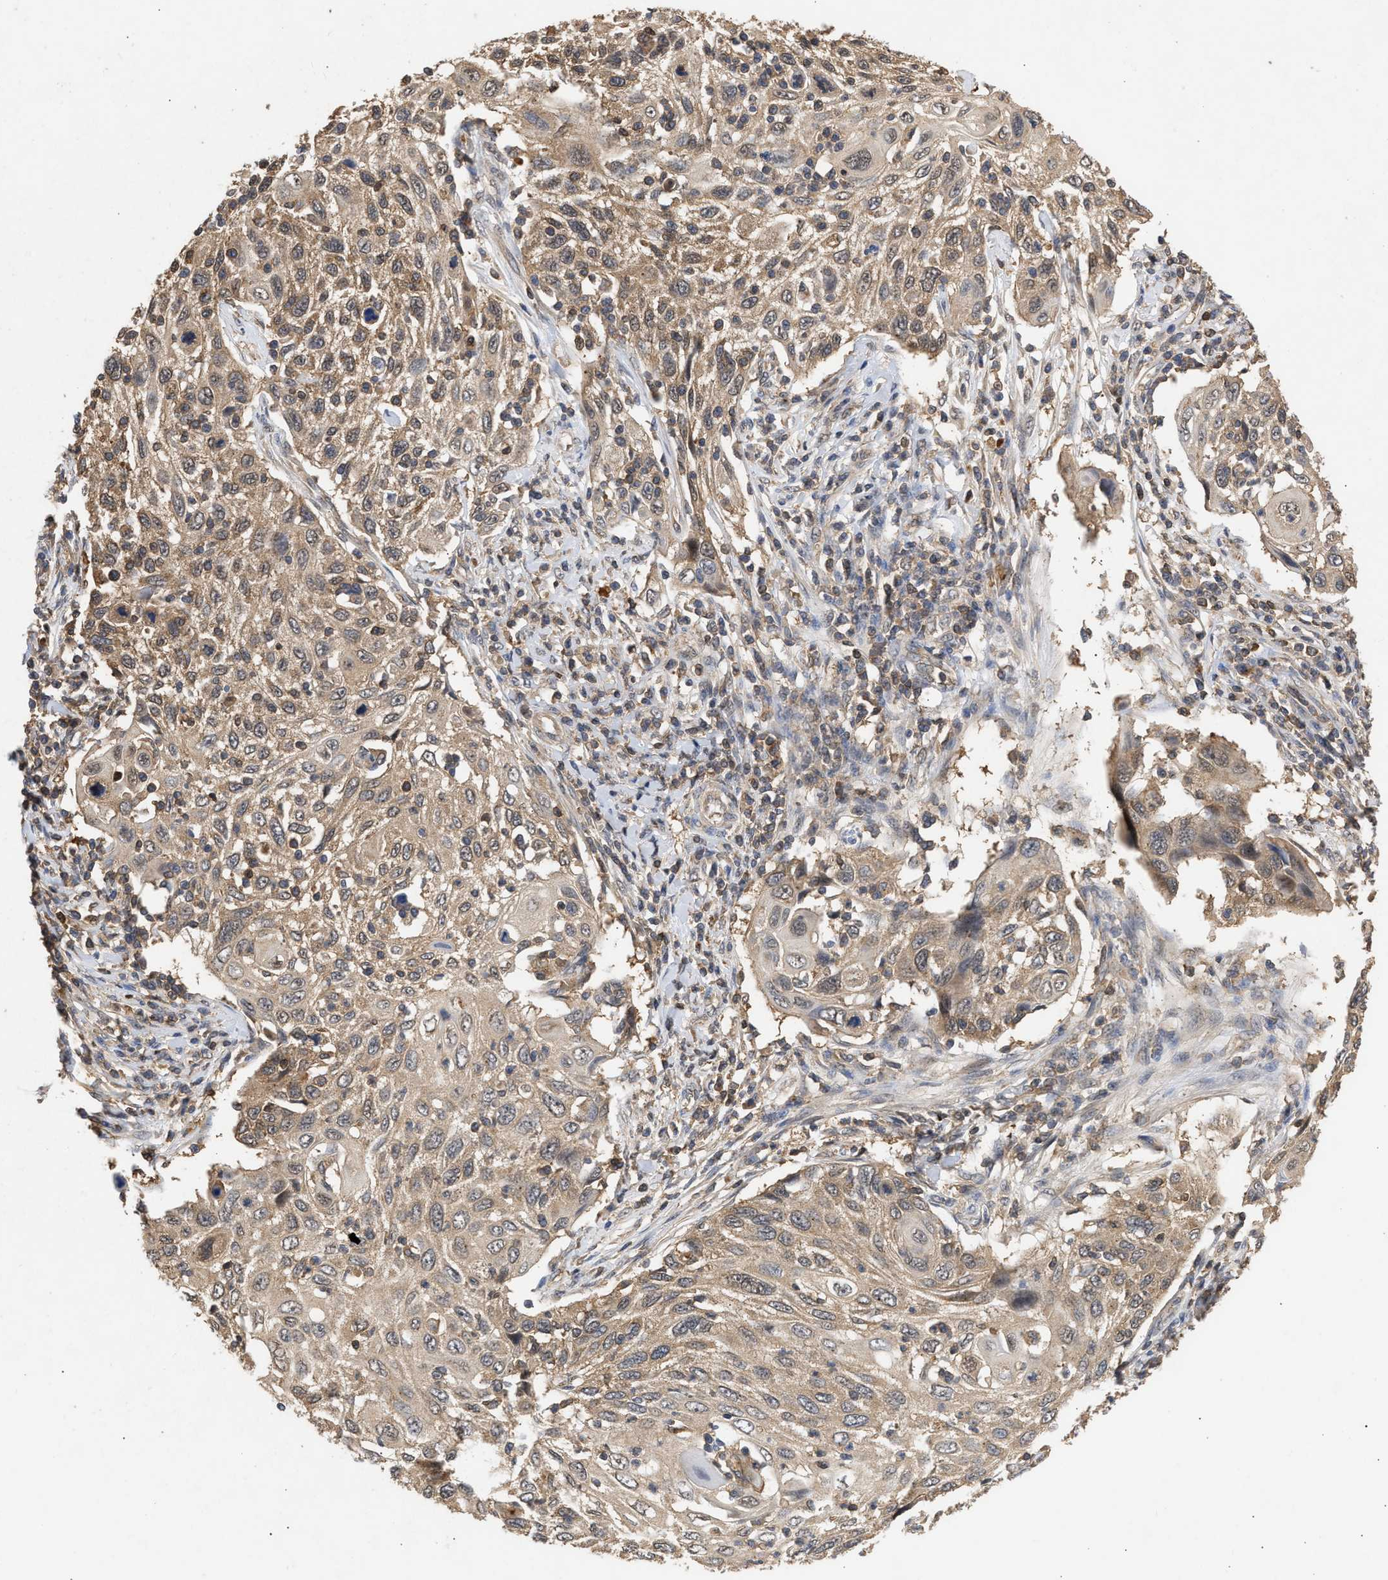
{"staining": {"intensity": "moderate", "quantity": ">75%", "location": "cytoplasmic/membranous"}, "tissue": "cervical cancer", "cell_type": "Tumor cells", "image_type": "cancer", "snomed": [{"axis": "morphology", "description": "Squamous cell carcinoma, NOS"}, {"axis": "topography", "description": "Cervix"}], "caption": "A brown stain shows moderate cytoplasmic/membranous staining of a protein in cervical cancer (squamous cell carcinoma) tumor cells.", "gene": "FITM1", "patient": {"sex": "female", "age": 70}}